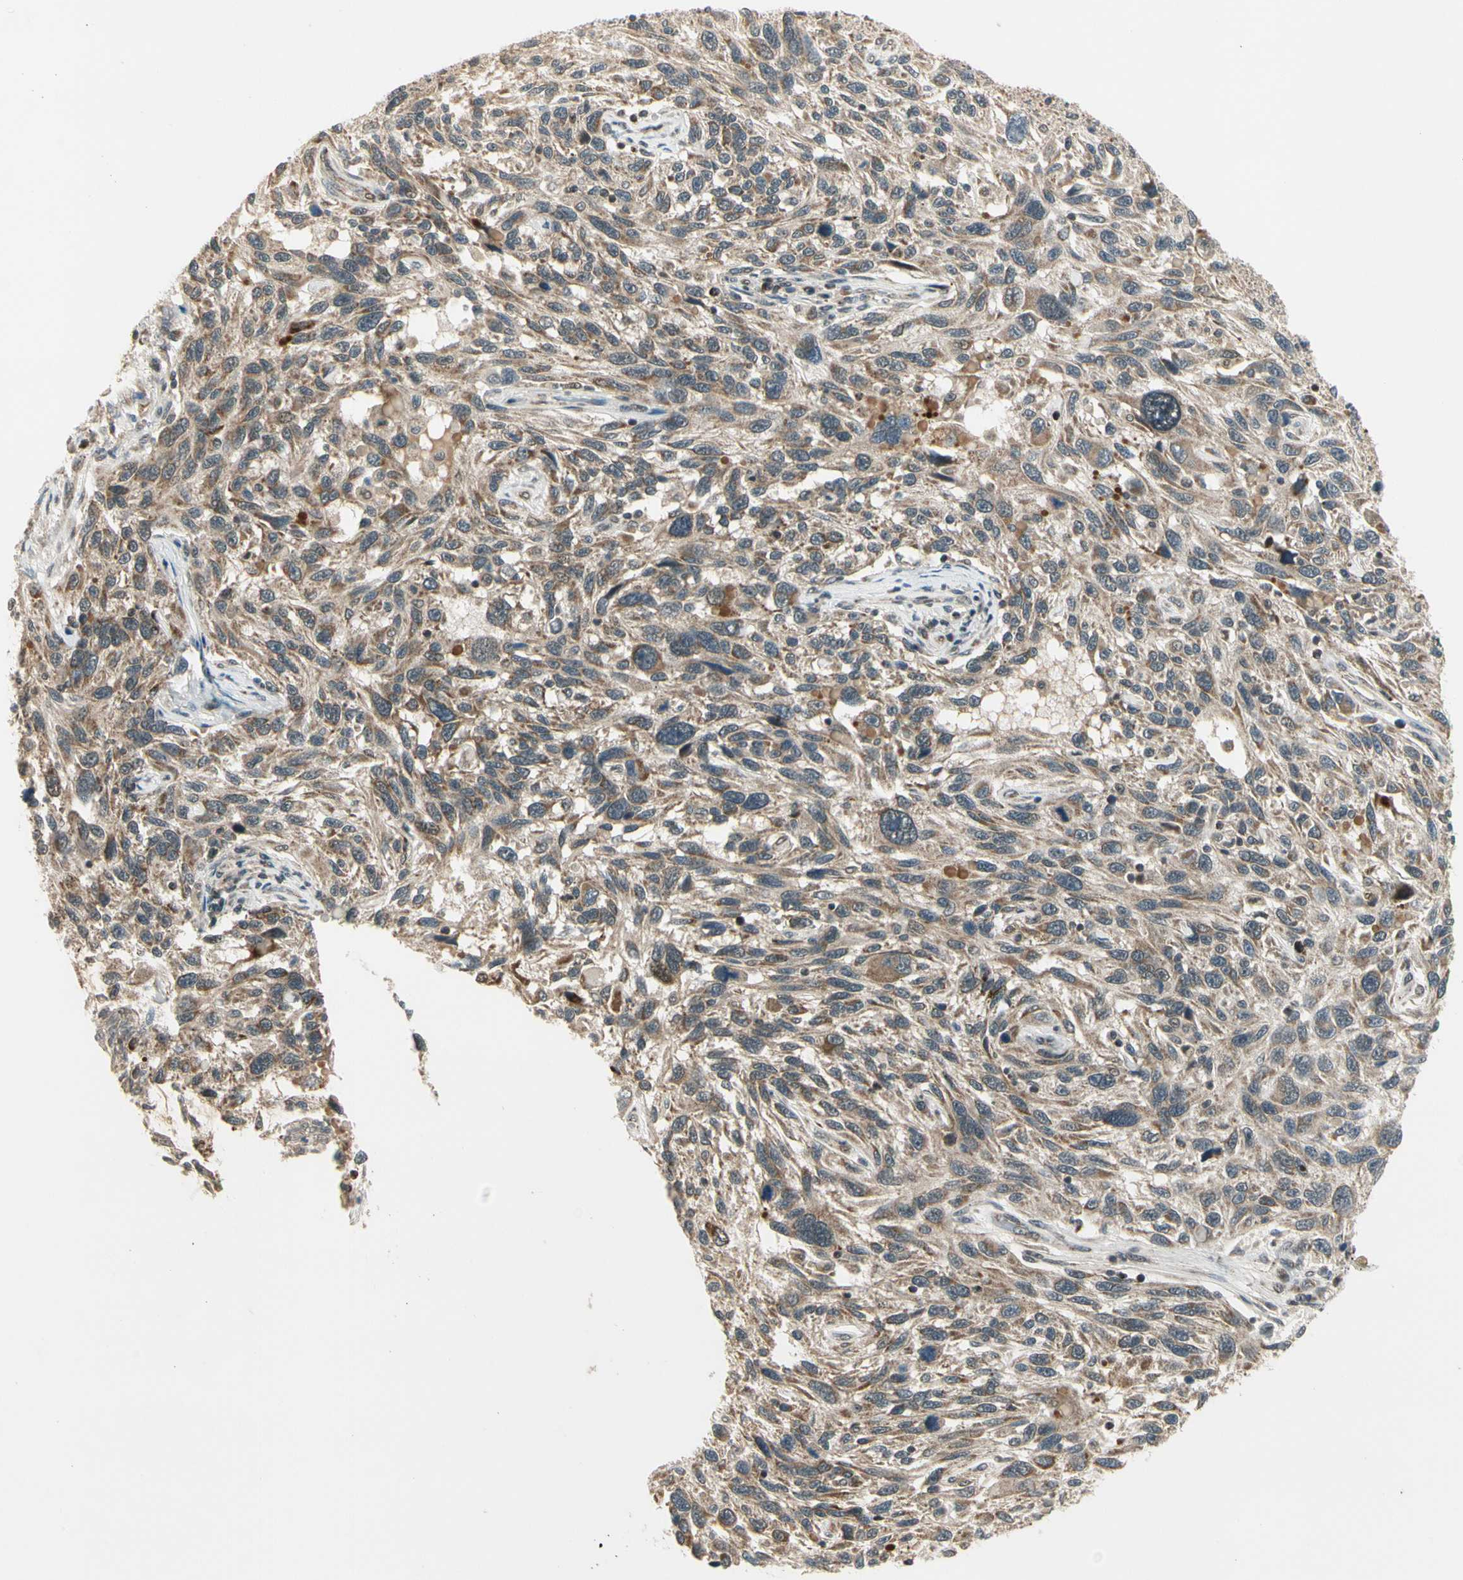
{"staining": {"intensity": "weak", "quantity": ">75%", "location": "cytoplasmic/membranous"}, "tissue": "melanoma", "cell_type": "Tumor cells", "image_type": "cancer", "snomed": [{"axis": "morphology", "description": "Malignant melanoma, NOS"}, {"axis": "topography", "description": "Skin"}], "caption": "Protein staining exhibits weak cytoplasmic/membranous expression in about >75% of tumor cells in malignant melanoma. (brown staining indicates protein expression, while blue staining denotes nuclei).", "gene": "KHDC4", "patient": {"sex": "male", "age": 53}}